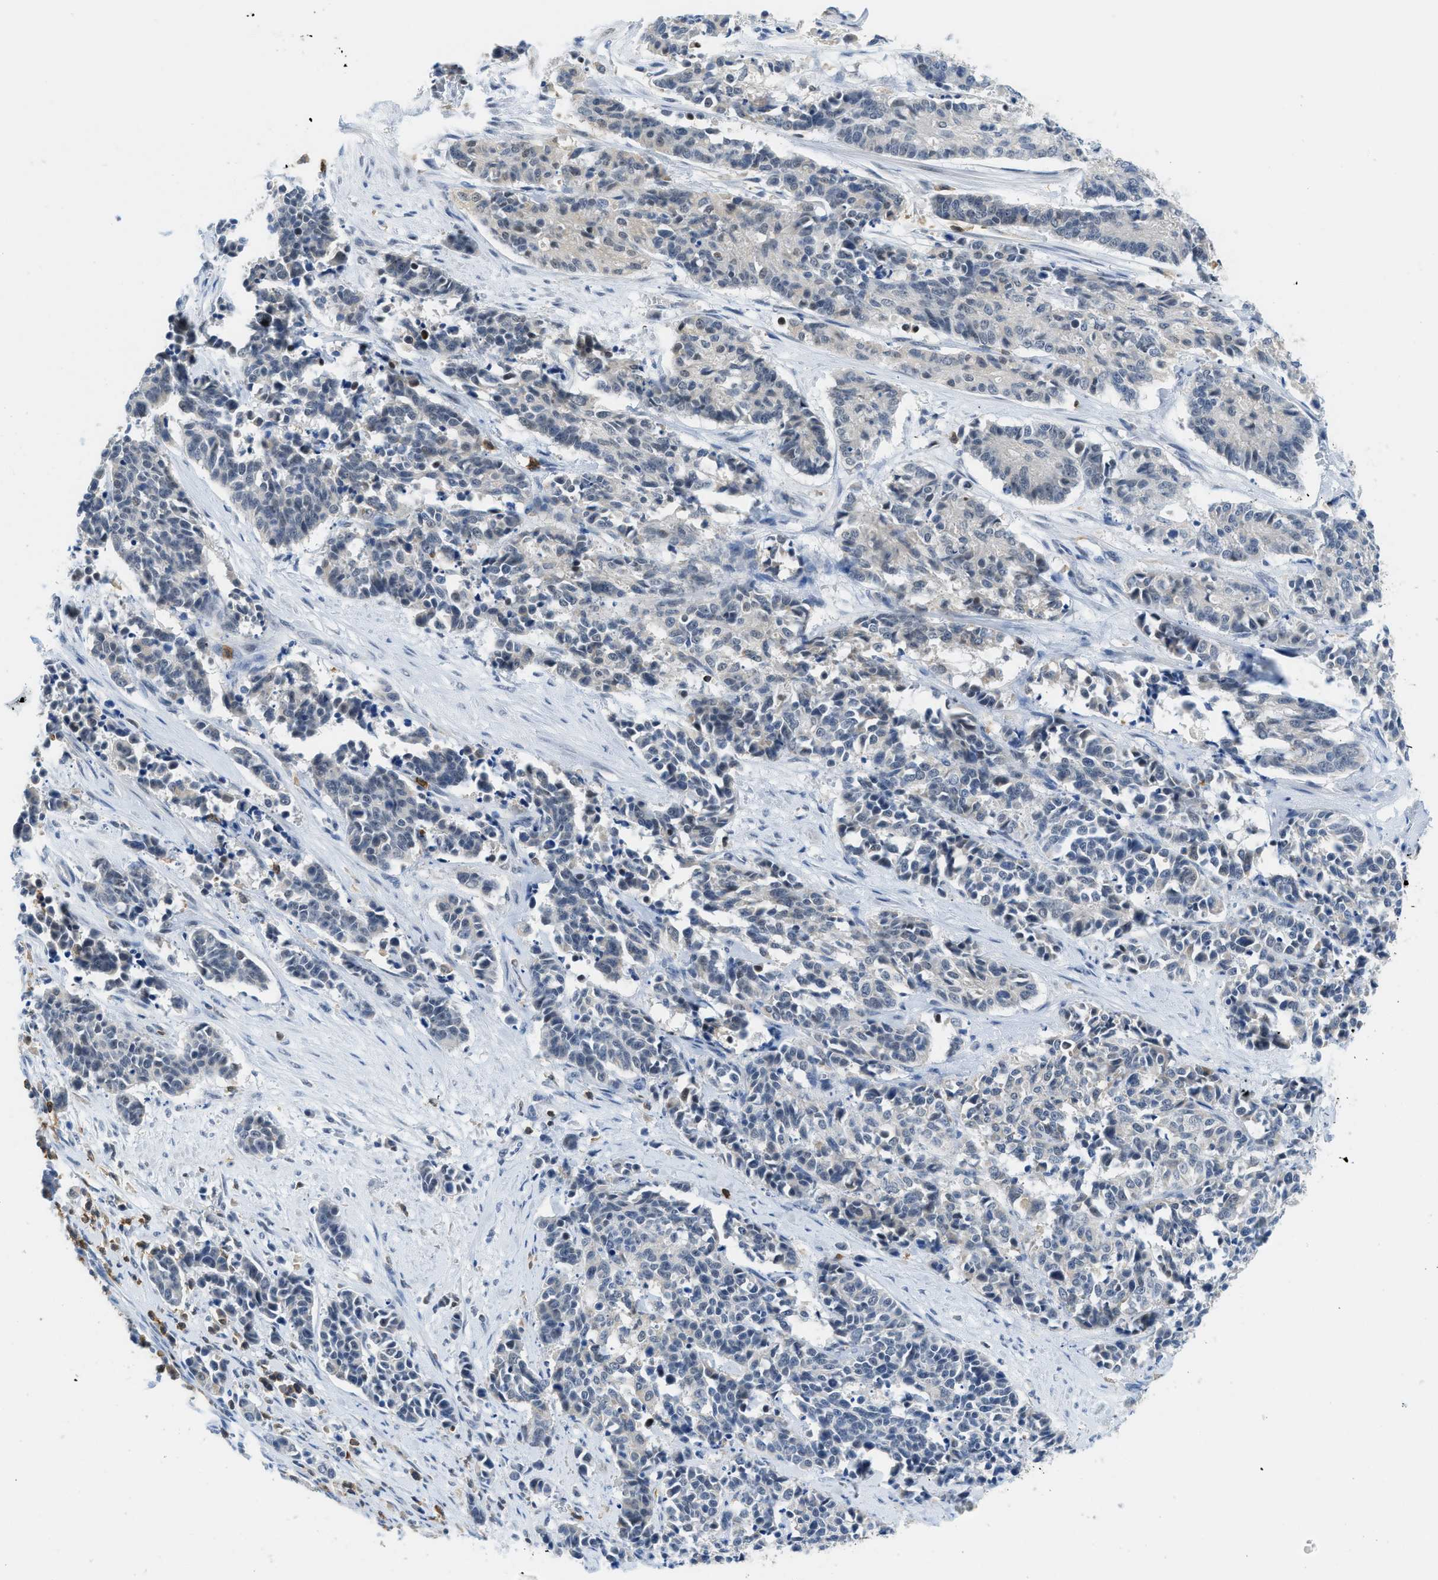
{"staining": {"intensity": "negative", "quantity": "none", "location": "none"}, "tissue": "cervical cancer", "cell_type": "Tumor cells", "image_type": "cancer", "snomed": [{"axis": "morphology", "description": "Squamous cell carcinoma, NOS"}, {"axis": "topography", "description": "Cervix"}], "caption": "A photomicrograph of human cervical cancer is negative for staining in tumor cells.", "gene": "FAM151A", "patient": {"sex": "female", "age": 35}}